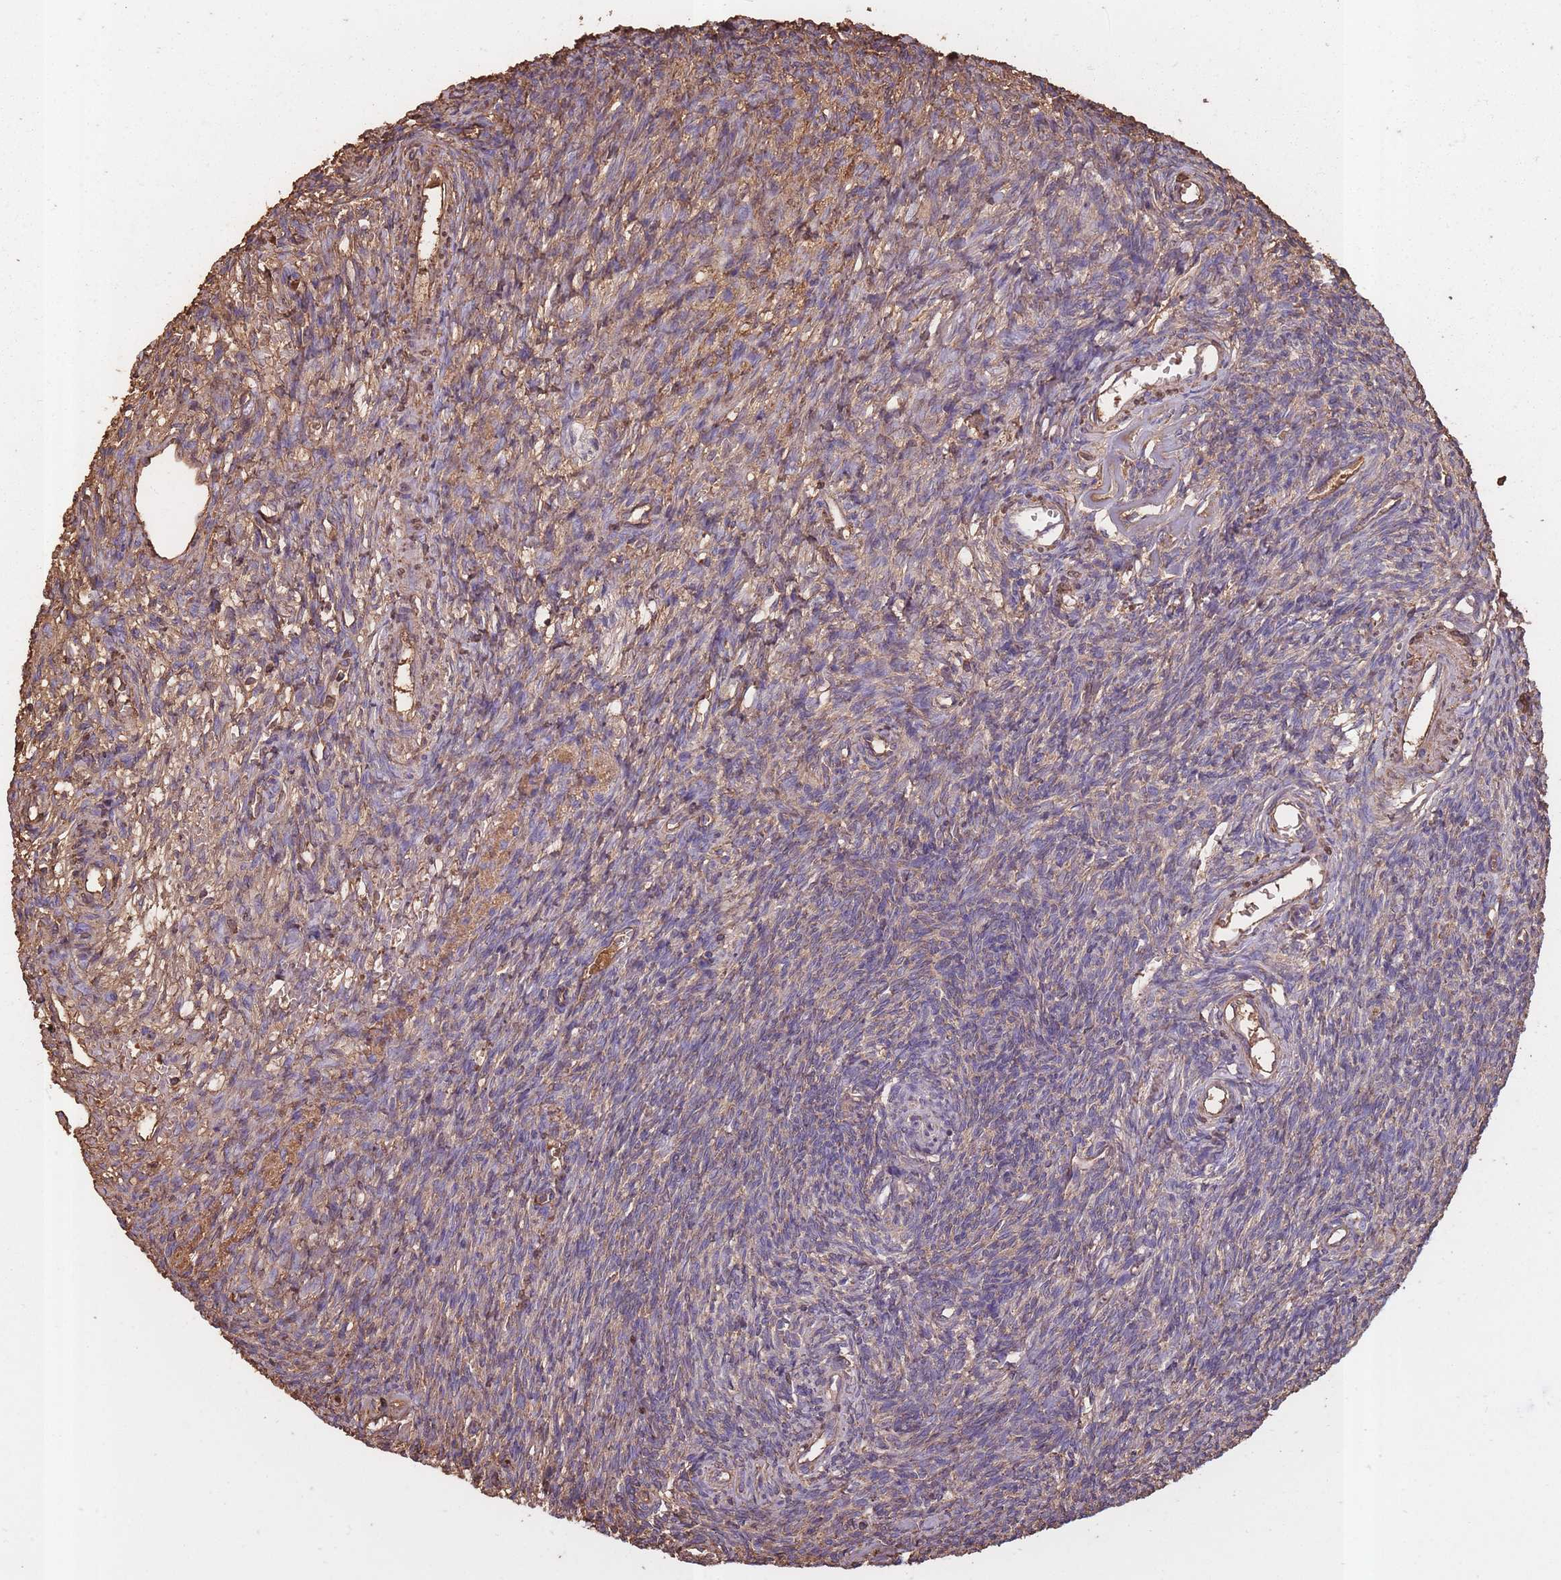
{"staining": {"intensity": "negative", "quantity": "none", "location": "none"}, "tissue": "ovary", "cell_type": "Ovarian stroma cells", "image_type": "normal", "snomed": [{"axis": "morphology", "description": "Normal tissue, NOS"}, {"axis": "topography", "description": "Ovary"}], "caption": "Human ovary stained for a protein using immunohistochemistry (IHC) exhibits no positivity in ovarian stroma cells.", "gene": "KAT2A", "patient": {"sex": "female", "age": 39}}